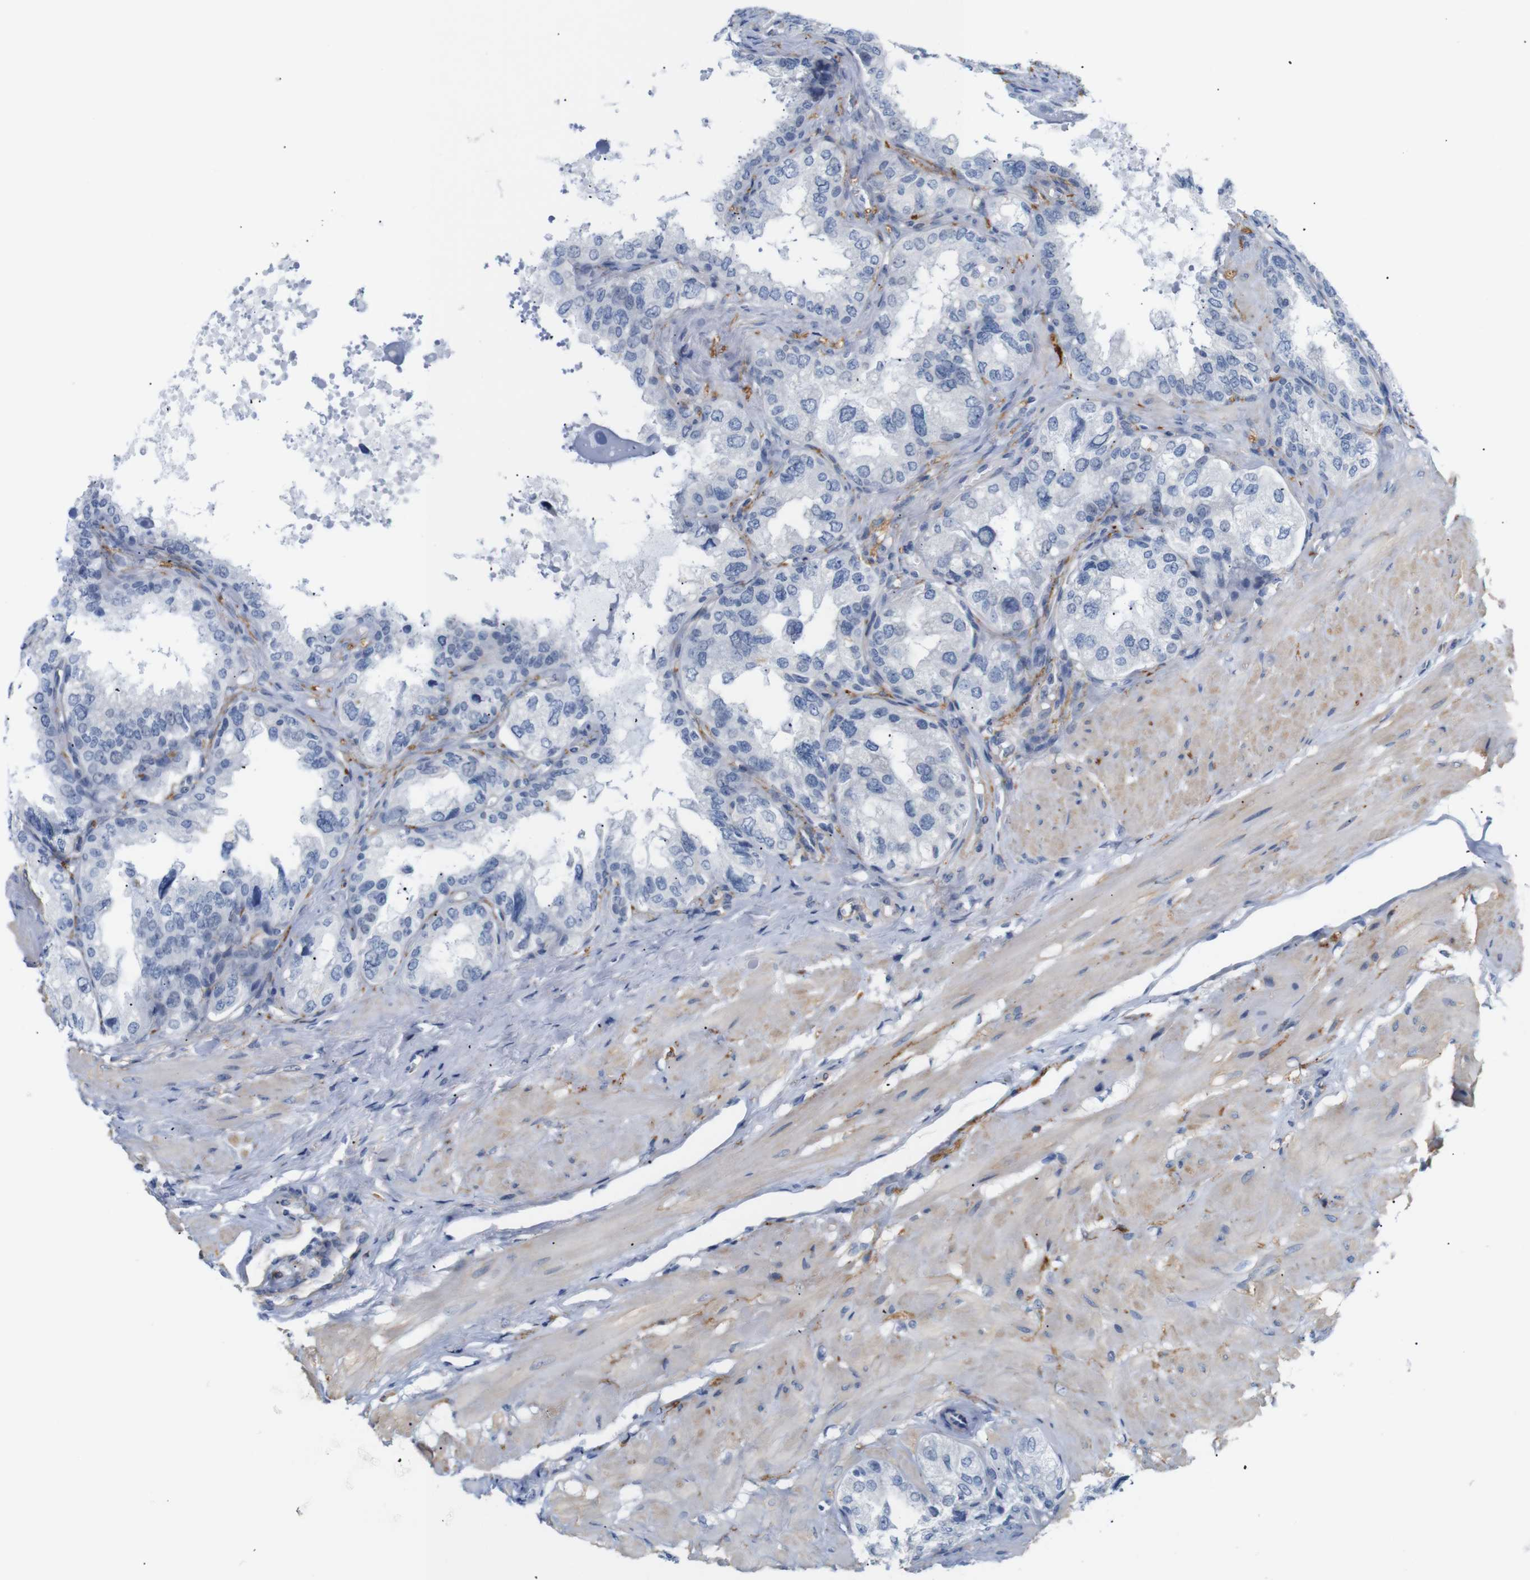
{"staining": {"intensity": "negative", "quantity": "none", "location": "none"}, "tissue": "seminal vesicle", "cell_type": "Glandular cells", "image_type": "normal", "snomed": [{"axis": "morphology", "description": "Normal tissue, NOS"}, {"axis": "topography", "description": "Seminal veicle"}], "caption": "The IHC micrograph has no significant staining in glandular cells of seminal vesicle.", "gene": "STMN3", "patient": {"sex": "male", "age": 68}}